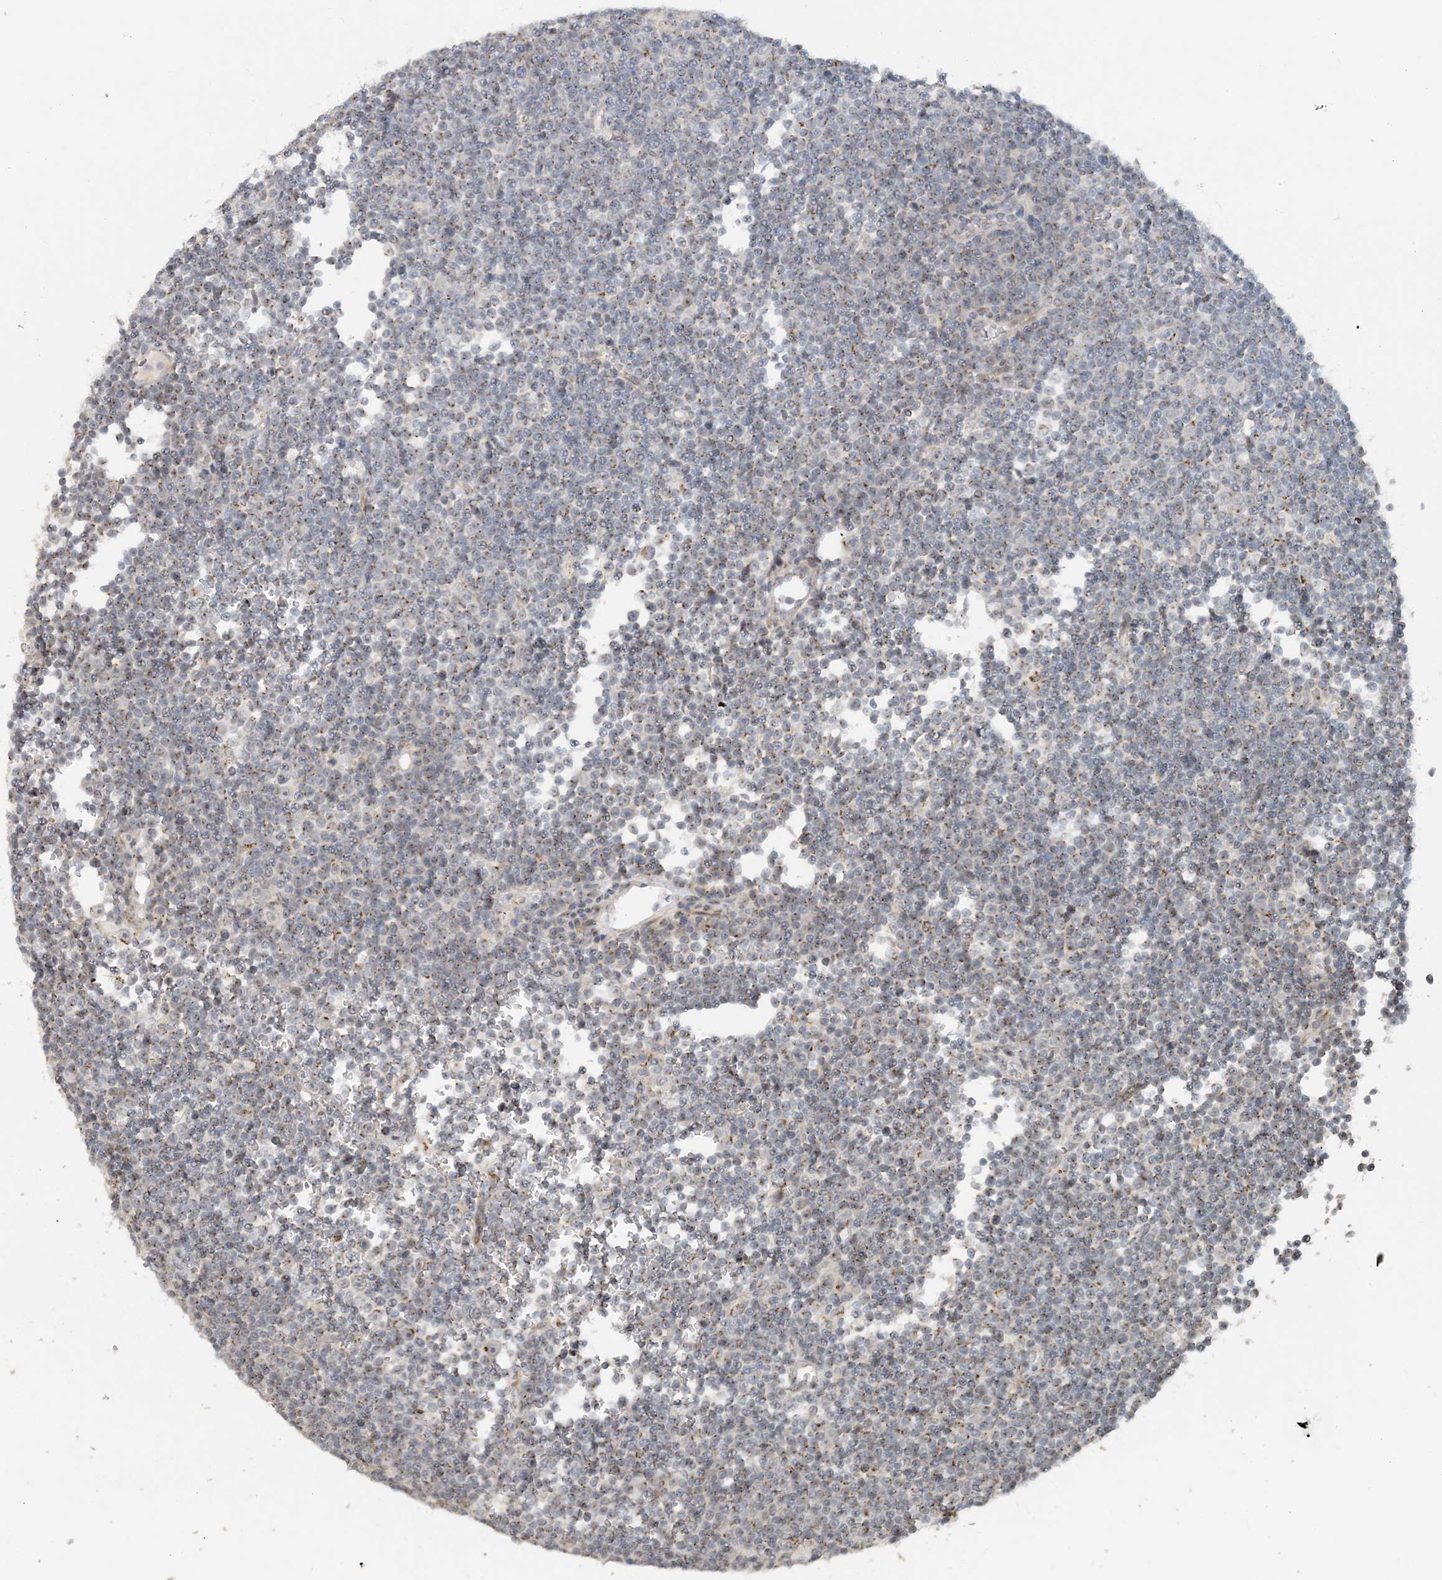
{"staining": {"intensity": "weak", "quantity": "<25%", "location": "cytoplasmic/membranous"}, "tissue": "lymphoma", "cell_type": "Tumor cells", "image_type": "cancer", "snomed": [{"axis": "morphology", "description": "Malignant lymphoma, non-Hodgkin's type, Low grade"}, {"axis": "topography", "description": "Lymph node"}], "caption": "Immunohistochemistry (IHC) of human low-grade malignant lymphoma, non-Hodgkin's type demonstrates no expression in tumor cells.", "gene": "ZCCHC4", "patient": {"sex": "female", "age": 67}}